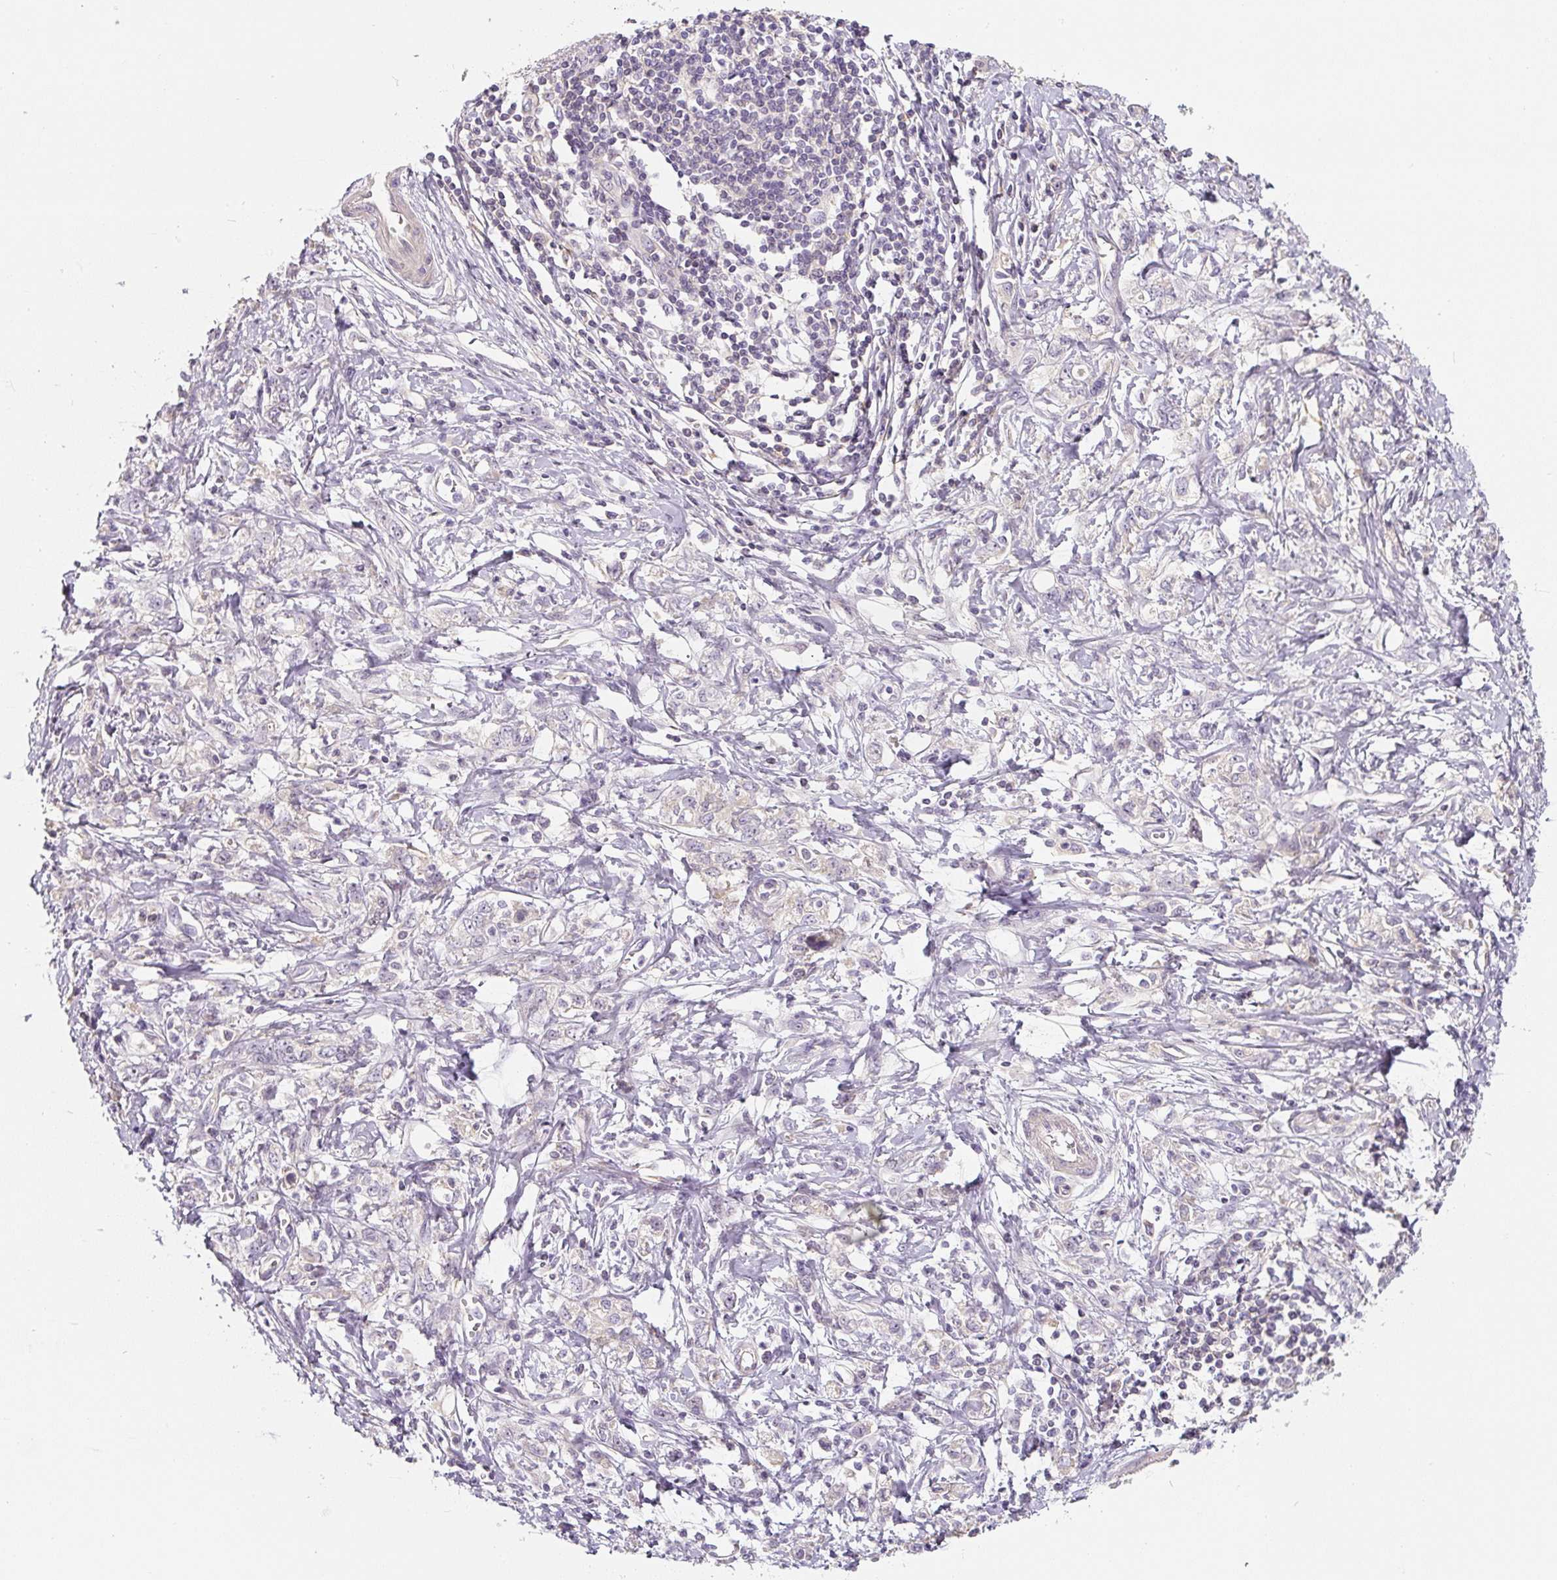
{"staining": {"intensity": "negative", "quantity": "none", "location": "none"}, "tissue": "stomach cancer", "cell_type": "Tumor cells", "image_type": "cancer", "snomed": [{"axis": "morphology", "description": "Adenocarcinoma, NOS"}, {"axis": "topography", "description": "Stomach"}], "caption": "The immunohistochemistry photomicrograph has no significant positivity in tumor cells of adenocarcinoma (stomach) tissue. (DAB immunohistochemistry (IHC), high magnification).", "gene": "PWWP3B", "patient": {"sex": "female", "age": 76}}